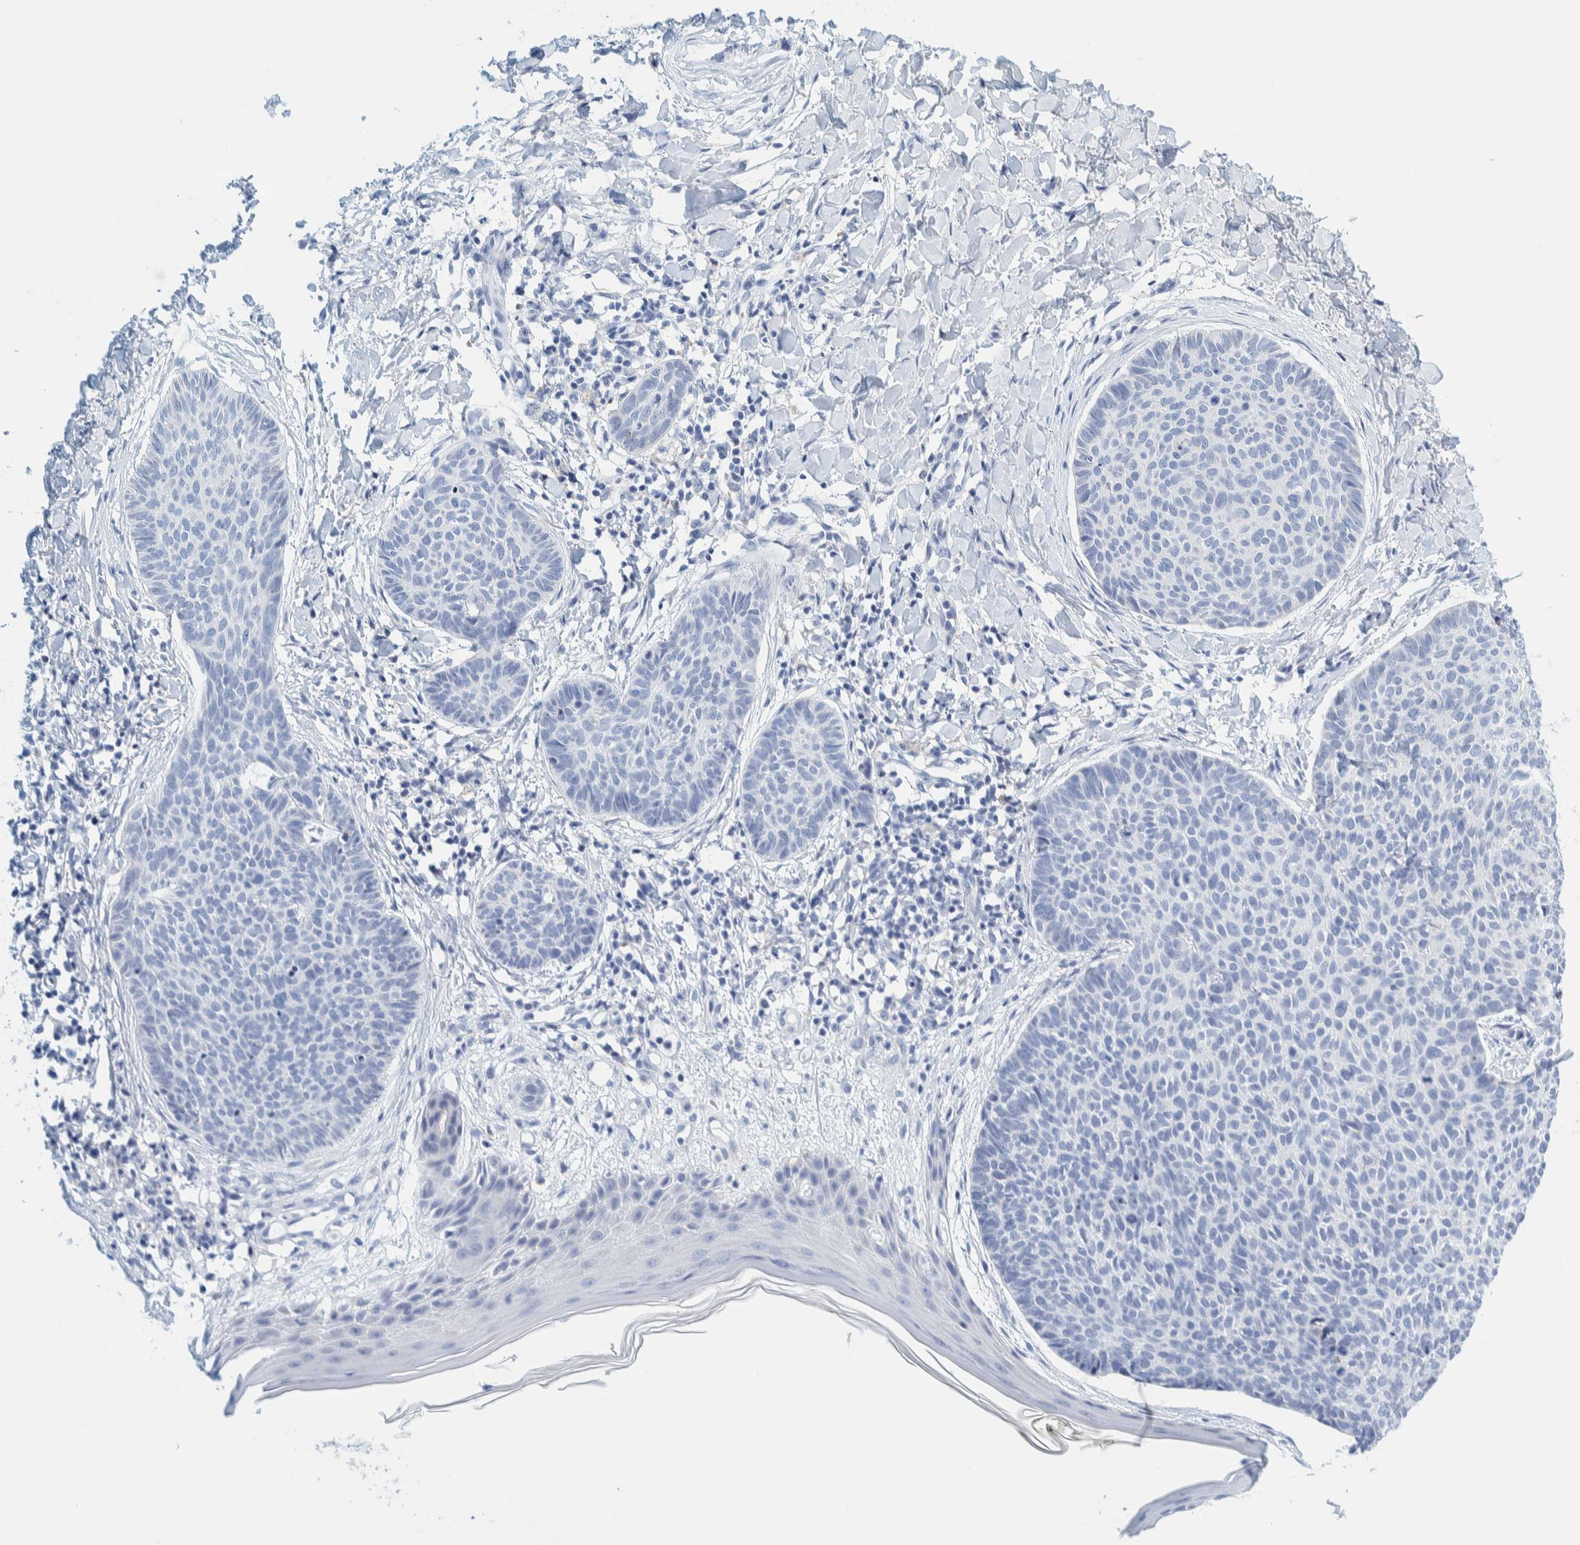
{"staining": {"intensity": "negative", "quantity": "none", "location": "none"}, "tissue": "skin cancer", "cell_type": "Tumor cells", "image_type": "cancer", "snomed": [{"axis": "morphology", "description": "Normal tissue, NOS"}, {"axis": "morphology", "description": "Basal cell carcinoma"}, {"axis": "topography", "description": "Skin"}], "caption": "Photomicrograph shows no protein positivity in tumor cells of skin basal cell carcinoma tissue.", "gene": "MOG", "patient": {"sex": "male", "age": 50}}